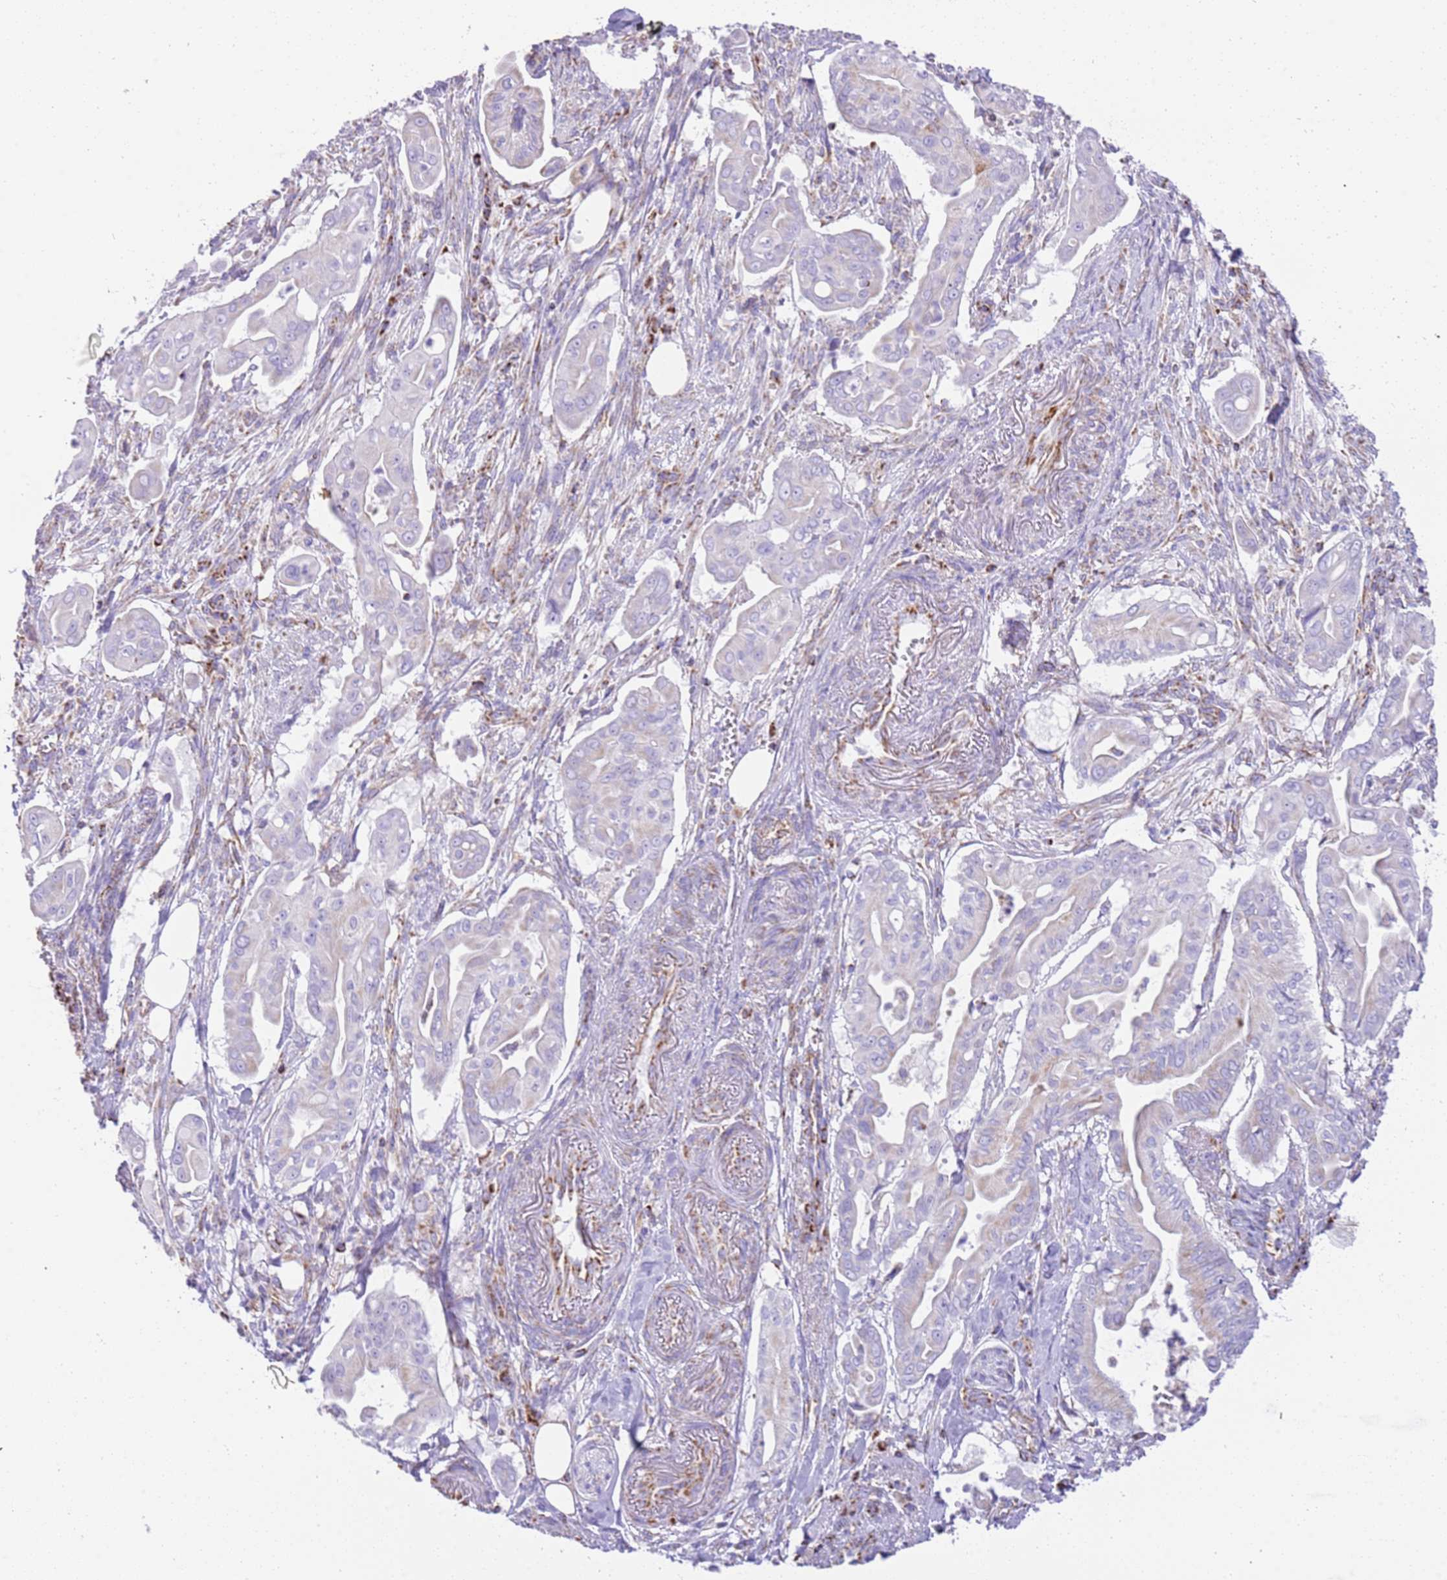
{"staining": {"intensity": "negative", "quantity": "none", "location": "none"}, "tissue": "pancreatic cancer", "cell_type": "Tumor cells", "image_type": "cancer", "snomed": [{"axis": "morphology", "description": "Adenocarcinoma, NOS"}, {"axis": "topography", "description": "Pancreas"}], "caption": "Immunohistochemistry (IHC) micrograph of human pancreatic cancer stained for a protein (brown), which reveals no positivity in tumor cells.", "gene": "SUCLG2", "patient": {"sex": "male", "age": 71}}